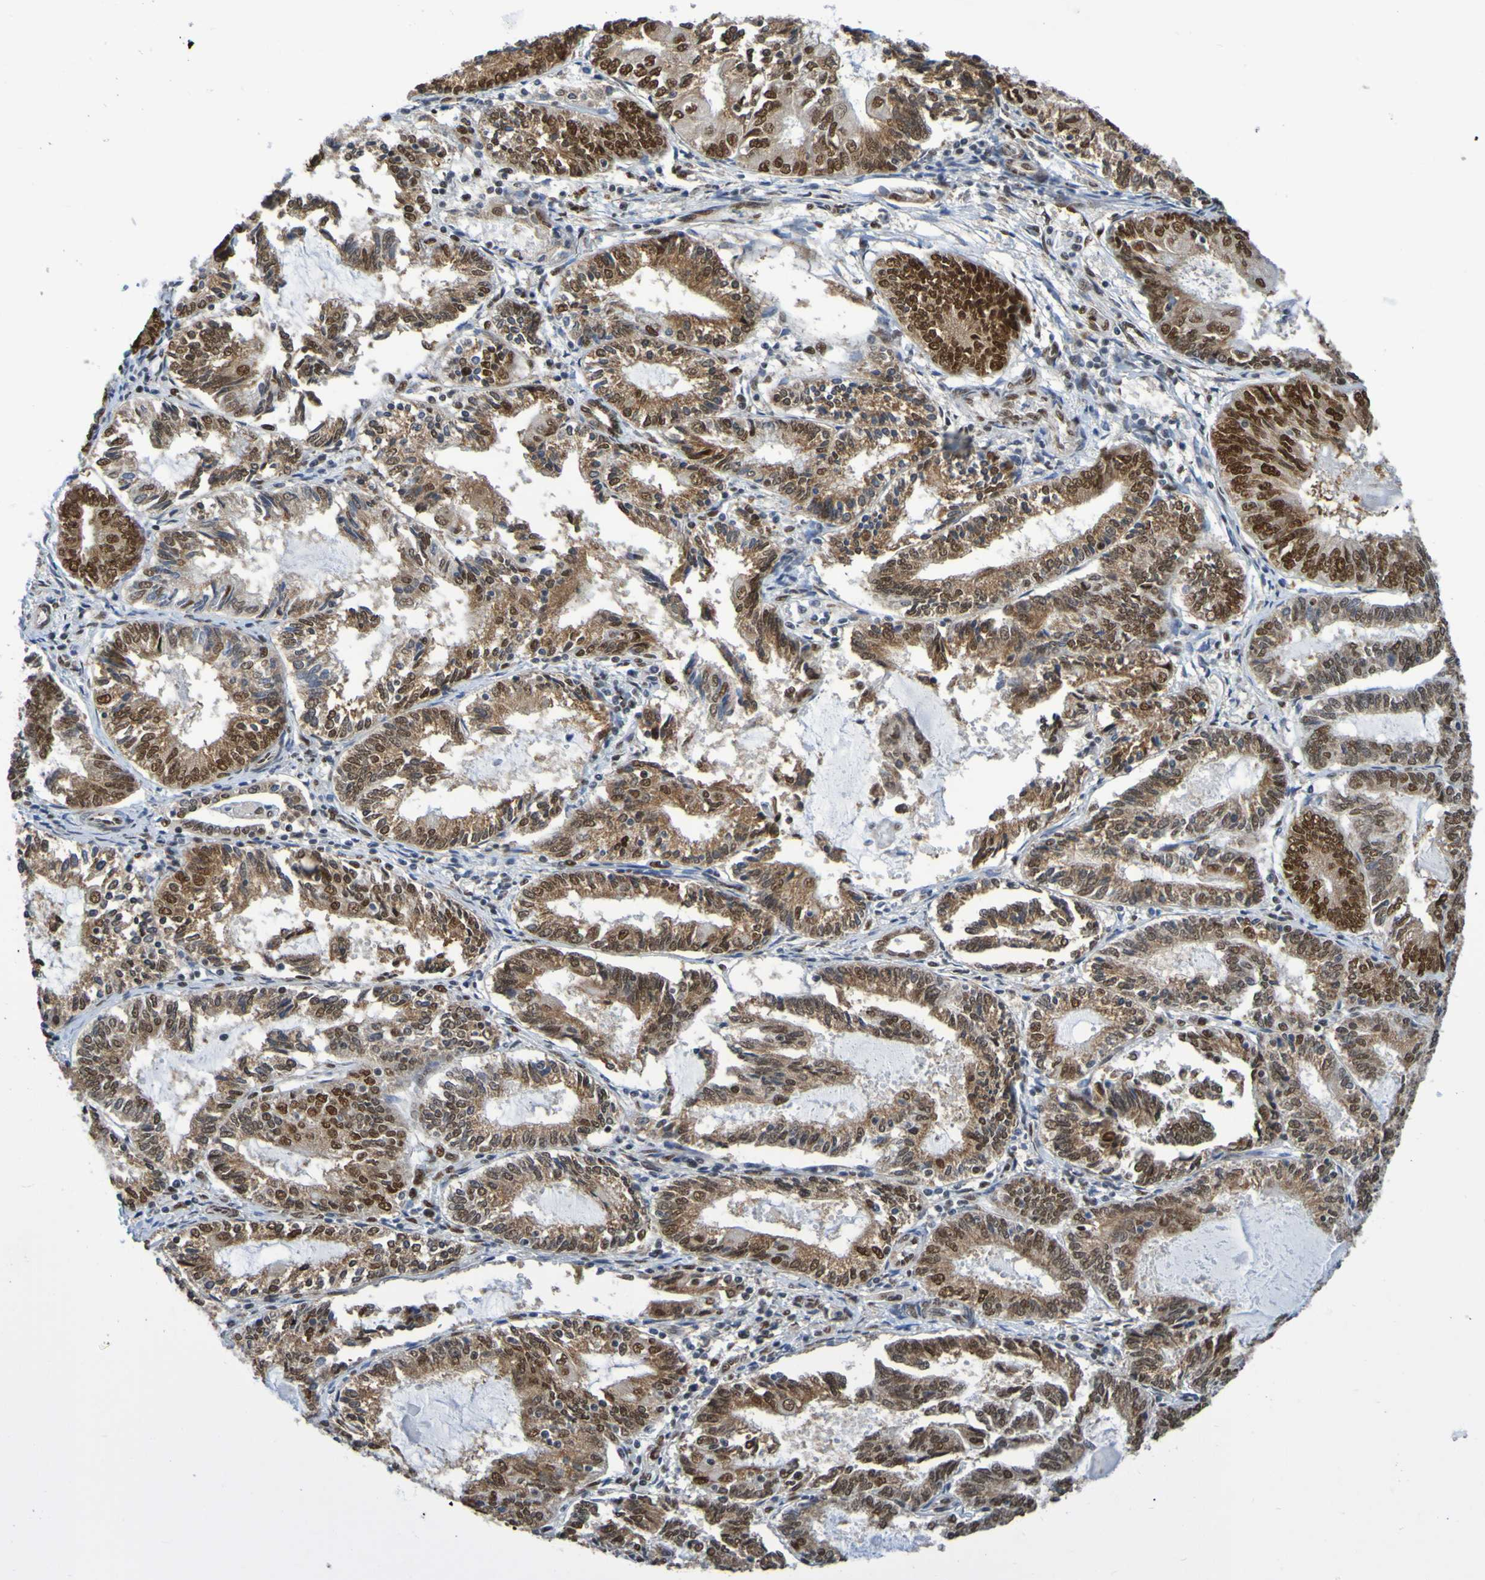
{"staining": {"intensity": "strong", "quantity": ">75%", "location": "nuclear"}, "tissue": "endometrial cancer", "cell_type": "Tumor cells", "image_type": "cancer", "snomed": [{"axis": "morphology", "description": "Adenocarcinoma, NOS"}, {"axis": "topography", "description": "Endometrium"}], "caption": "The micrograph reveals a brown stain indicating the presence of a protein in the nuclear of tumor cells in endometrial cancer. (DAB (3,3'-diaminobenzidine) IHC, brown staining for protein, blue staining for nuclei).", "gene": "HDAC2", "patient": {"sex": "female", "age": 81}}